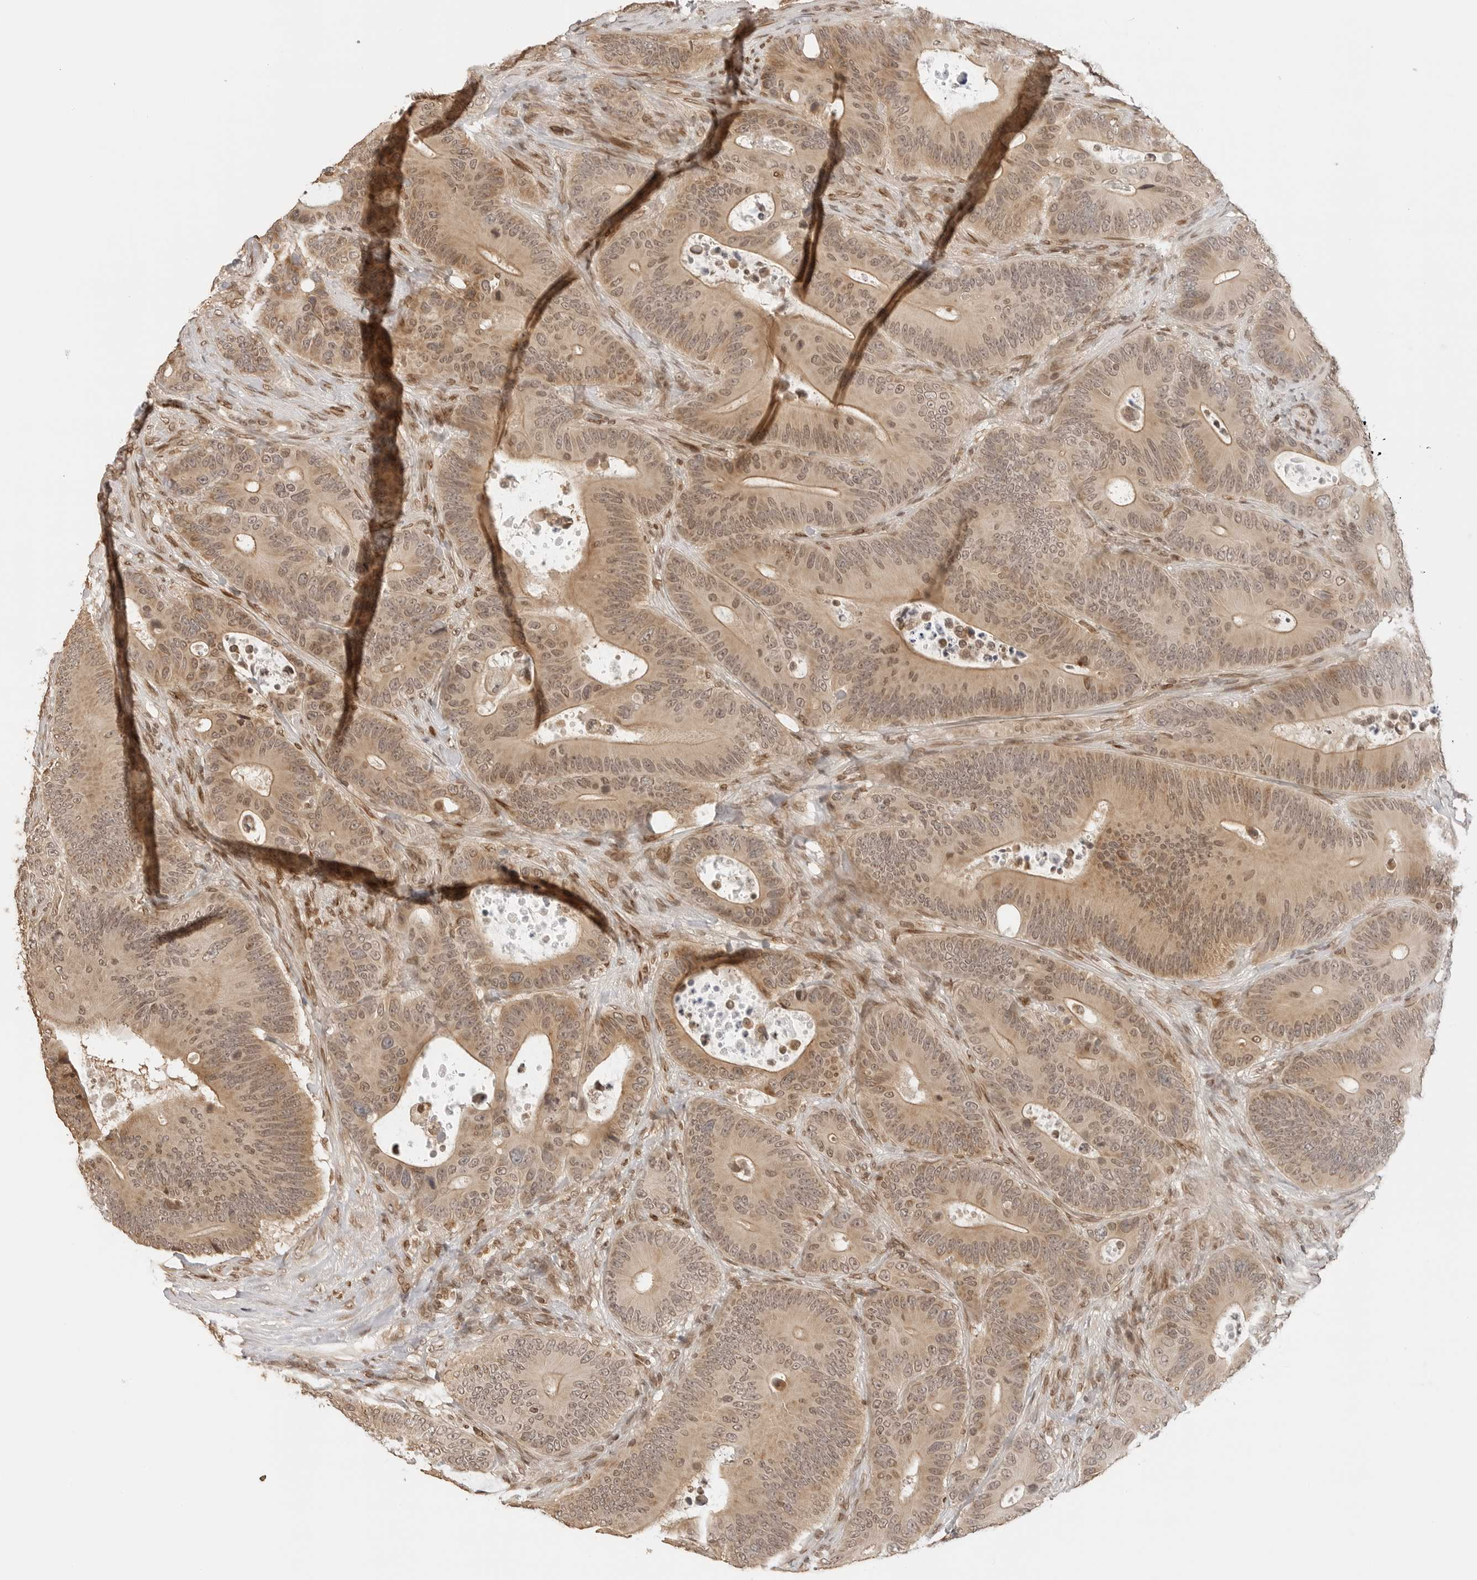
{"staining": {"intensity": "moderate", "quantity": ">75%", "location": "cytoplasmic/membranous,nuclear"}, "tissue": "colorectal cancer", "cell_type": "Tumor cells", "image_type": "cancer", "snomed": [{"axis": "morphology", "description": "Adenocarcinoma, NOS"}, {"axis": "topography", "description": "Colon"}], "caption": "Colorectal cancer tissue displays moderate cytoplasmic/membranous and nuclear expression in about >75% of tumor cells", "gene": "POLH", "patient": {"sex": "male", "age": 83}}